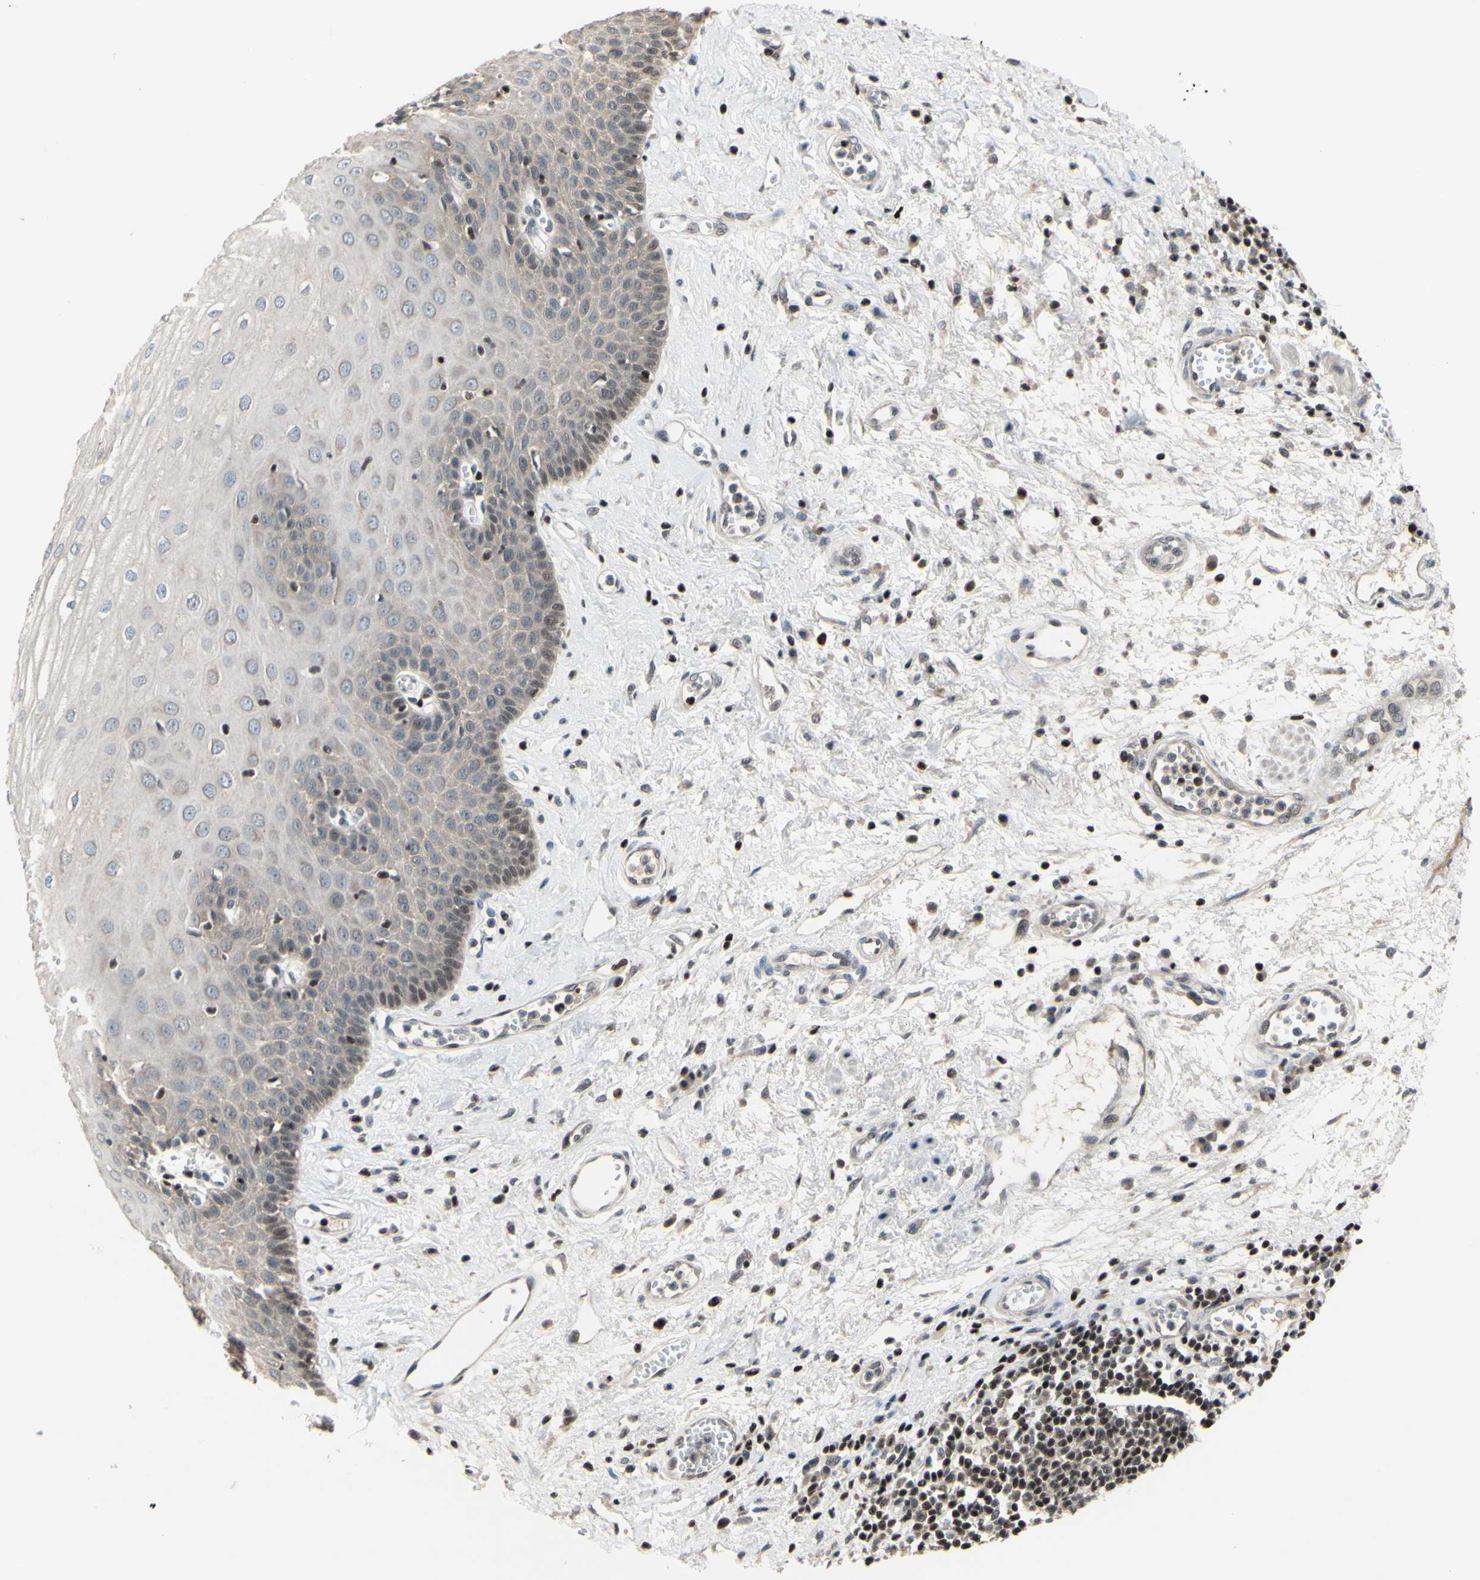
{"staining": {"intensity": "weak", "quantity": "25%-75%", "location": "cytoplasmic/membranous"}, "tissue": "esophagus", "cell_type": "Squamous epithelial cells", "image_type": "normal", "snomed": [{"axis": "morphology", "description": "Normal tissue, NOS"}, {"axis": "morphology", "description": "Squamous cell carcinoma, NOS"}, {"axis": "topography", "description": "Esophagus"}], "caption": "Esophagus stained for a protein (brown) reveals weak cytoplasmic/membranous positive positivity in about 25%-75% of squamous epithelial cells.", "gene": "SP4", "patient": {"sex": "male", "age": 65}}